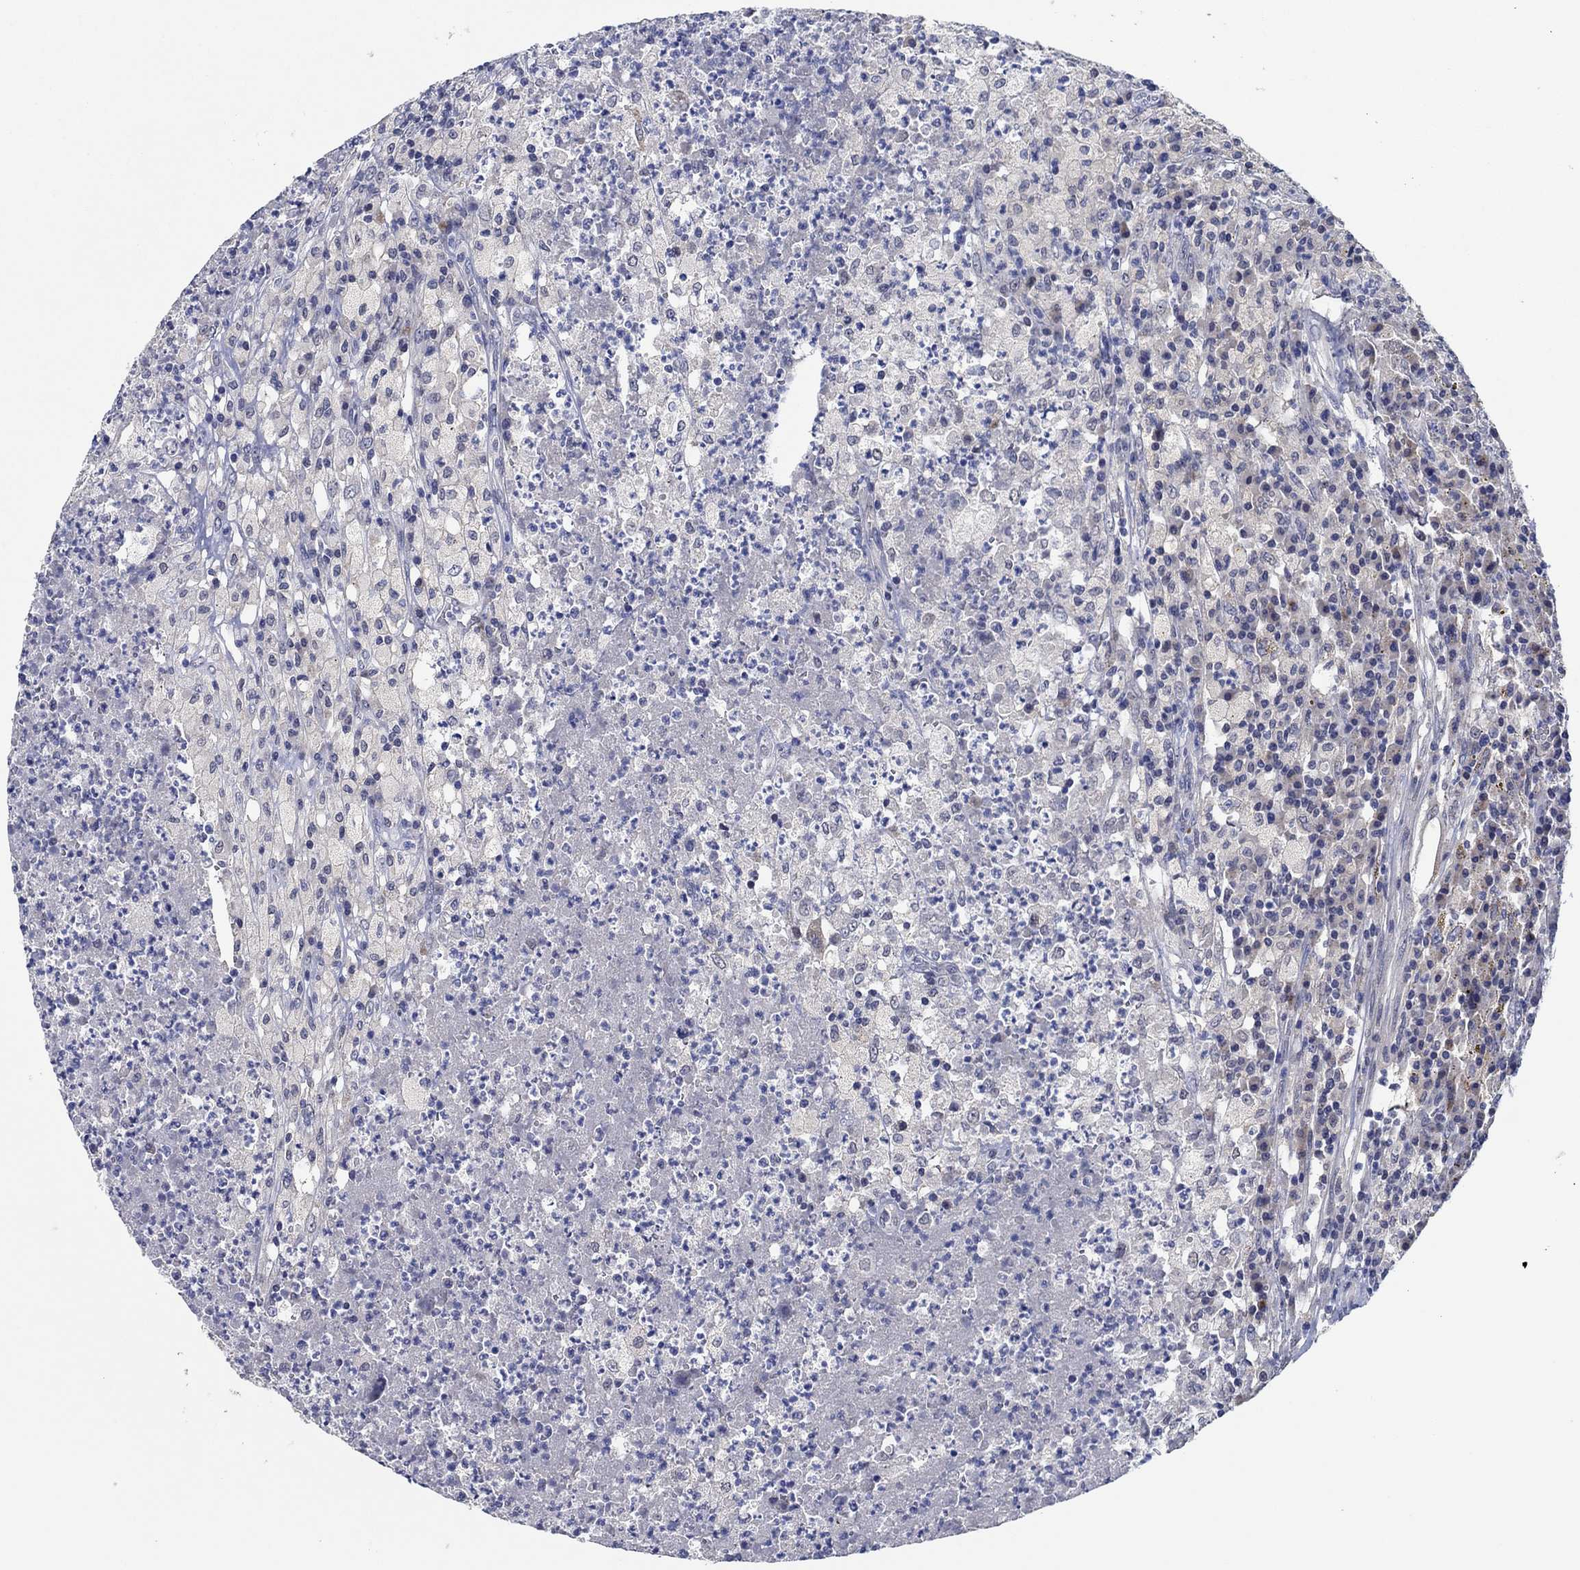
{"staining": {"intensity": "negative", "quantity": "none", "location": "none"}, "tissue": "testis cancer", "cell_type": "Tumor cells", "image_type": "cancer", "snomed": [{"axis": "morphology", "description": "Necrosis, NOS"}, {"axis": "morphology", "description": "Carcinoma, Embryonal, NOS"}, {"axis": "topography", "description": "Testis"}], "caption": "Tumor cells show no significant protein positivity in testis cancer.", "gene": "PRRT3", "patient": {"sex": "male", "age": 19}}